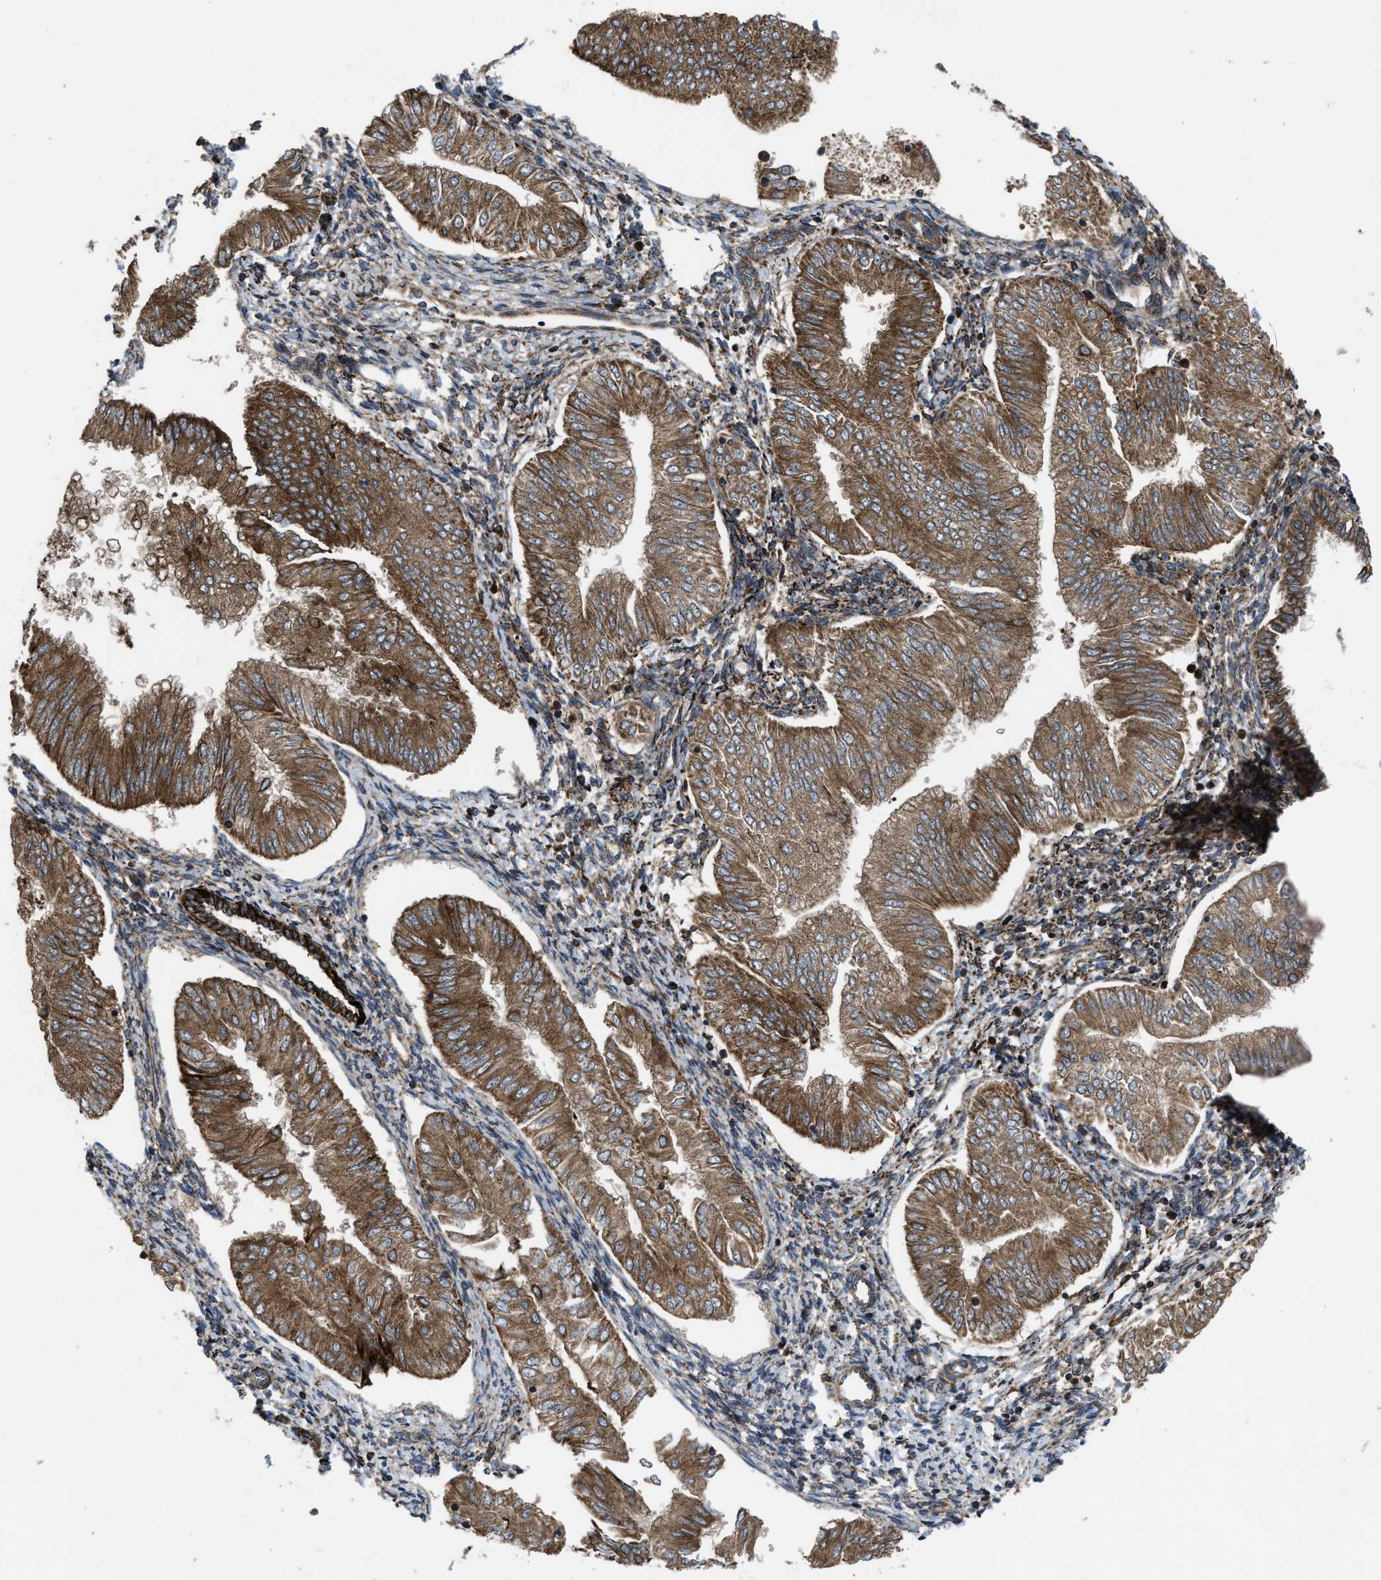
{"staining": {"intensity": "strong", "quantity": ">75%", "location": "cytoplasmic/membranous"}, "tissue": "endometrial cancer", "cell_type": "Tumor cells", "image_type": "cancer", "snomed": [{"axis": "morphology", "description": "Adenocarcinoma, NOS"}, {"axis": "topography", "description": "Endometrium"}], "caption": "Protein expression analysis of human endometrial cancer reveals strong cytoplasmic/membranous positivity in approximately >75% of tumor cells.", "gene": "PER3", "patient": {"sex": "female", "age": 53}}